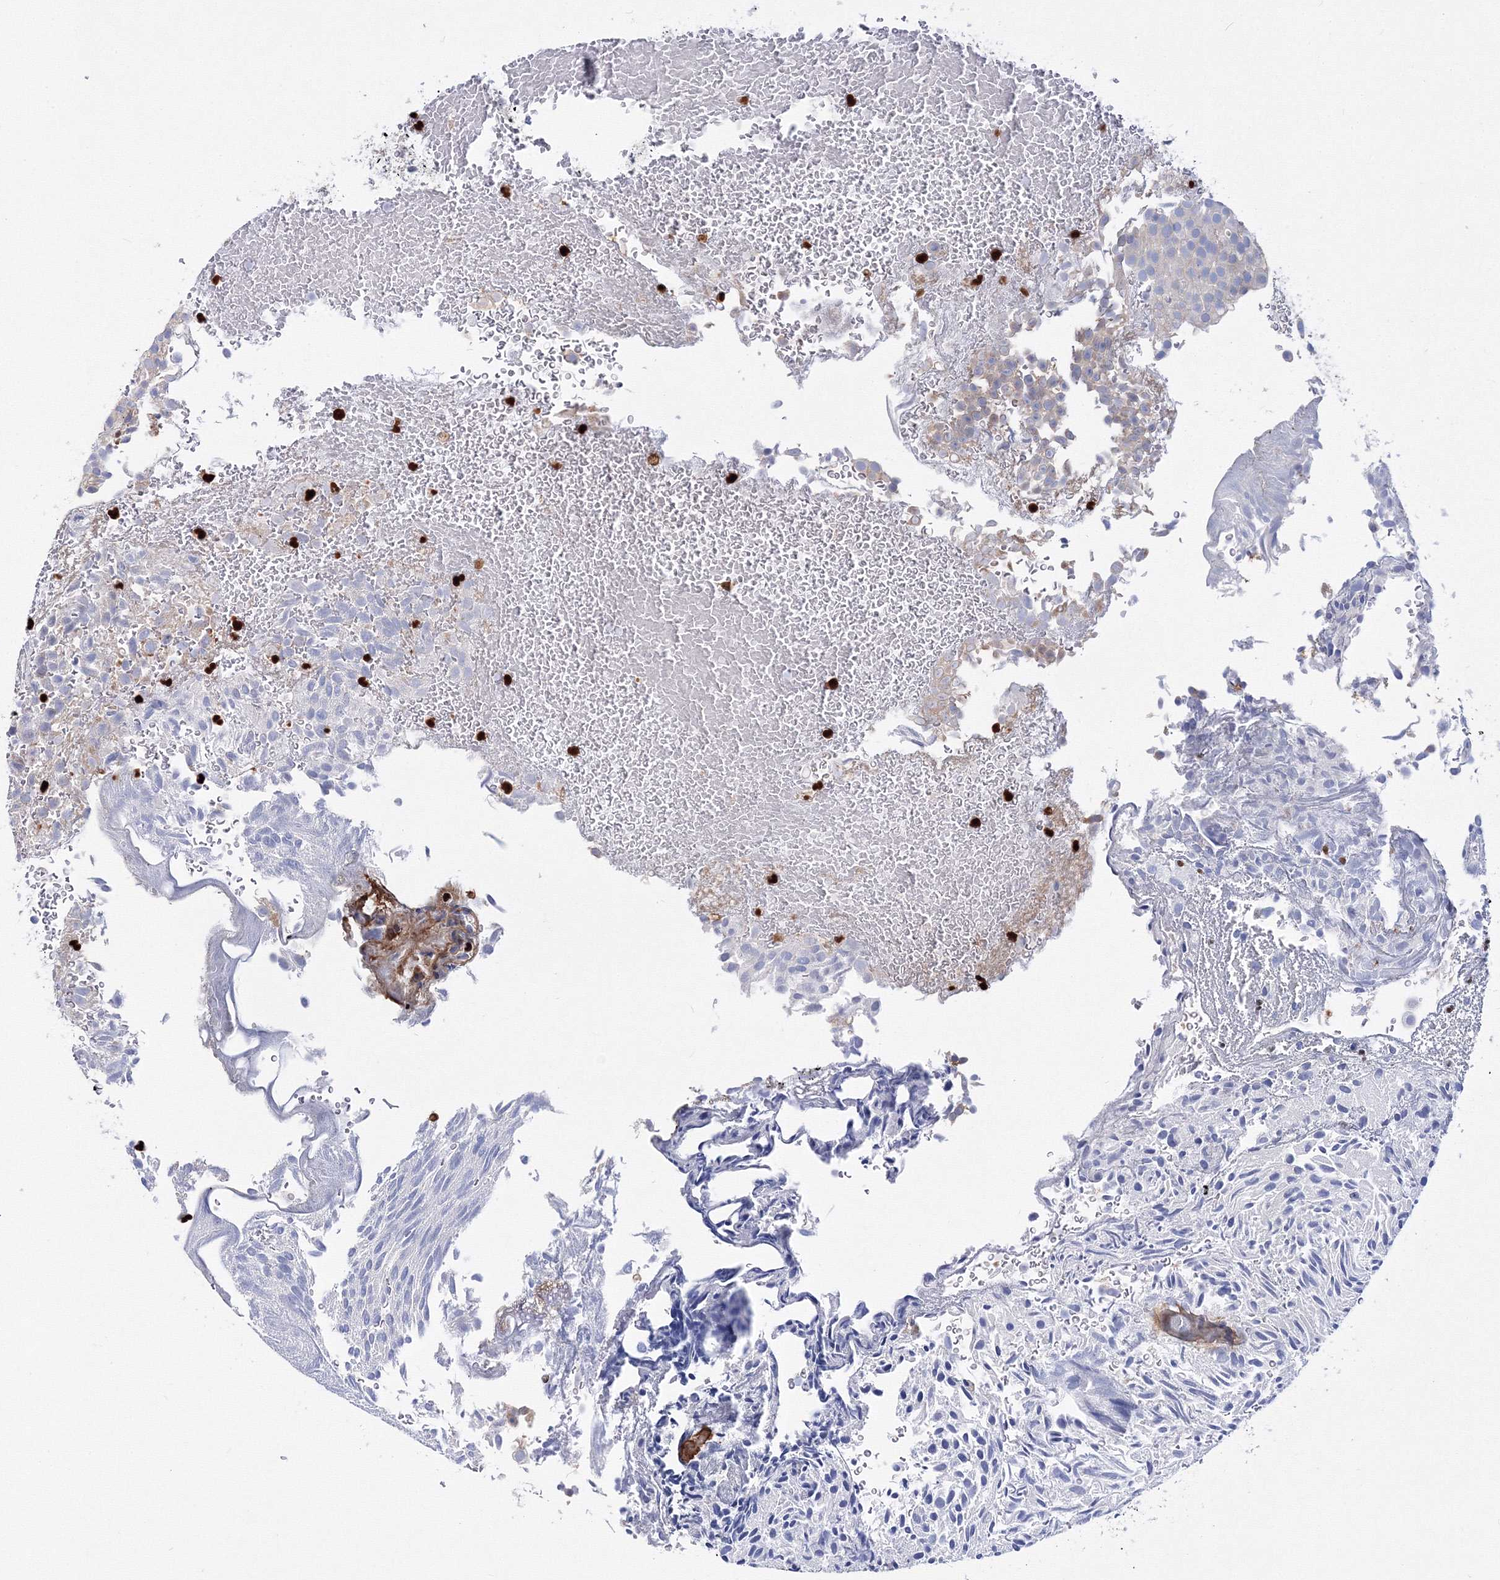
{"staining": {"intensity": "negative", "quantity": "none", "location": "none"}, "tissue": "urothelial cancer", "cell_type": "Tumor cells", "image_type": "cancer", "snomed": [{"axis": "morphology", "description": "Urothelial carcinoma, Low grade"}, {"axis": "topography", "description": "Urinary bladder"}], "caption": "Immunohistochemical staining of urothelial cancer shows no significant expression in tumor cells.", "gene": "C11orf52", "patient": {"sex": "male", "age": 78}}